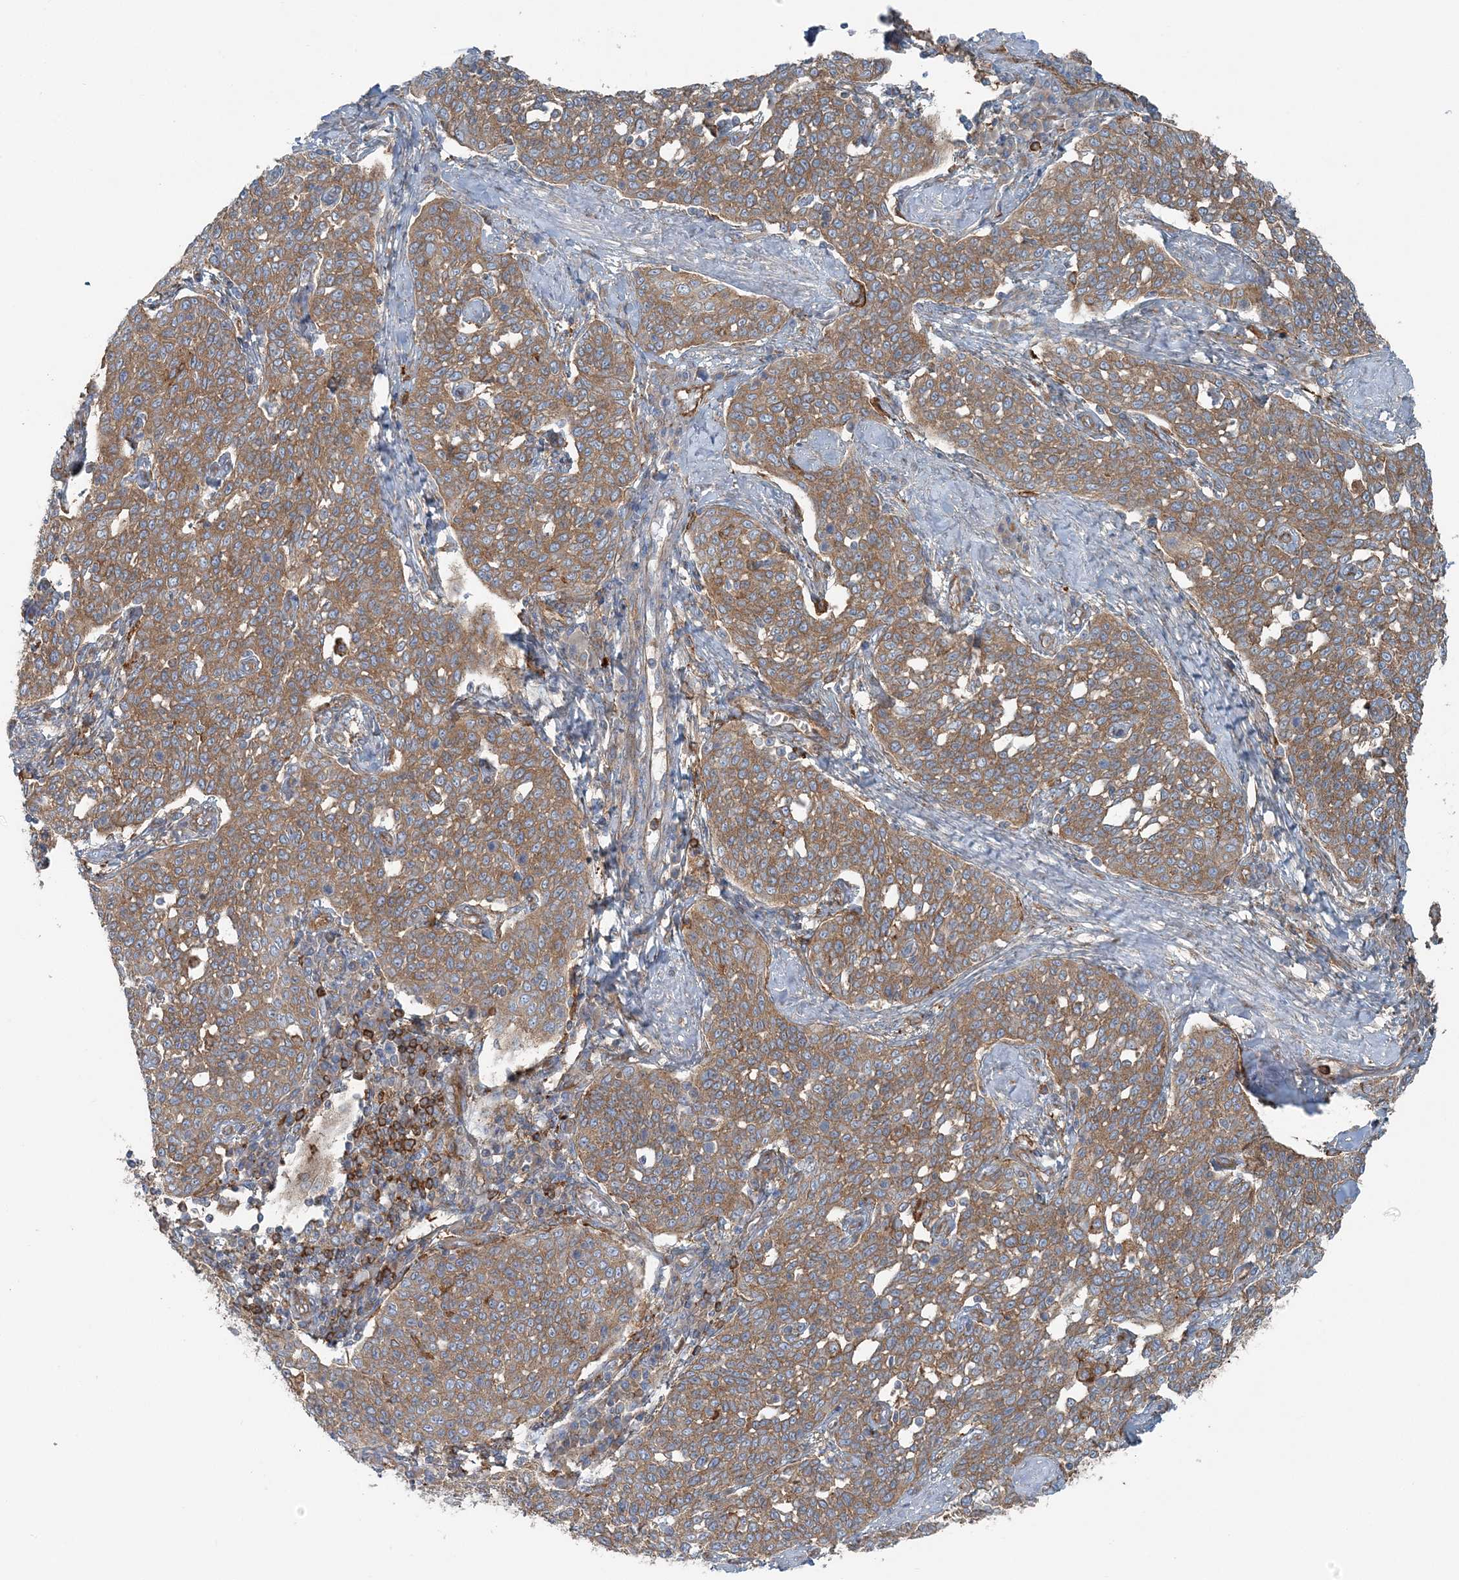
{"staining": {"intensity": "moderate", "quantity": ">75%", "location": "cytoplasmic/membranous"}, "tissue": "cervical cancer", "cell_type": "Tumor cells", "image_type": "cancer", "snomed": [{"axis": "morphology", "description": "Squamous cell carcinoma, NOS"}, {"axis": "topography", "description": "Cervix"}], "caption": "The photomicrograph reveals immunohistochemical staining of cervical squamous cell carcinoma. There is moderate cytoplasmic/membranous positivity is present in approximately >75% of tumor cells. (Brightfield microscopy of DAB IHC at high magnification).", "gene": "SNX2", "patient": {"sex": "female", "age": 34}}